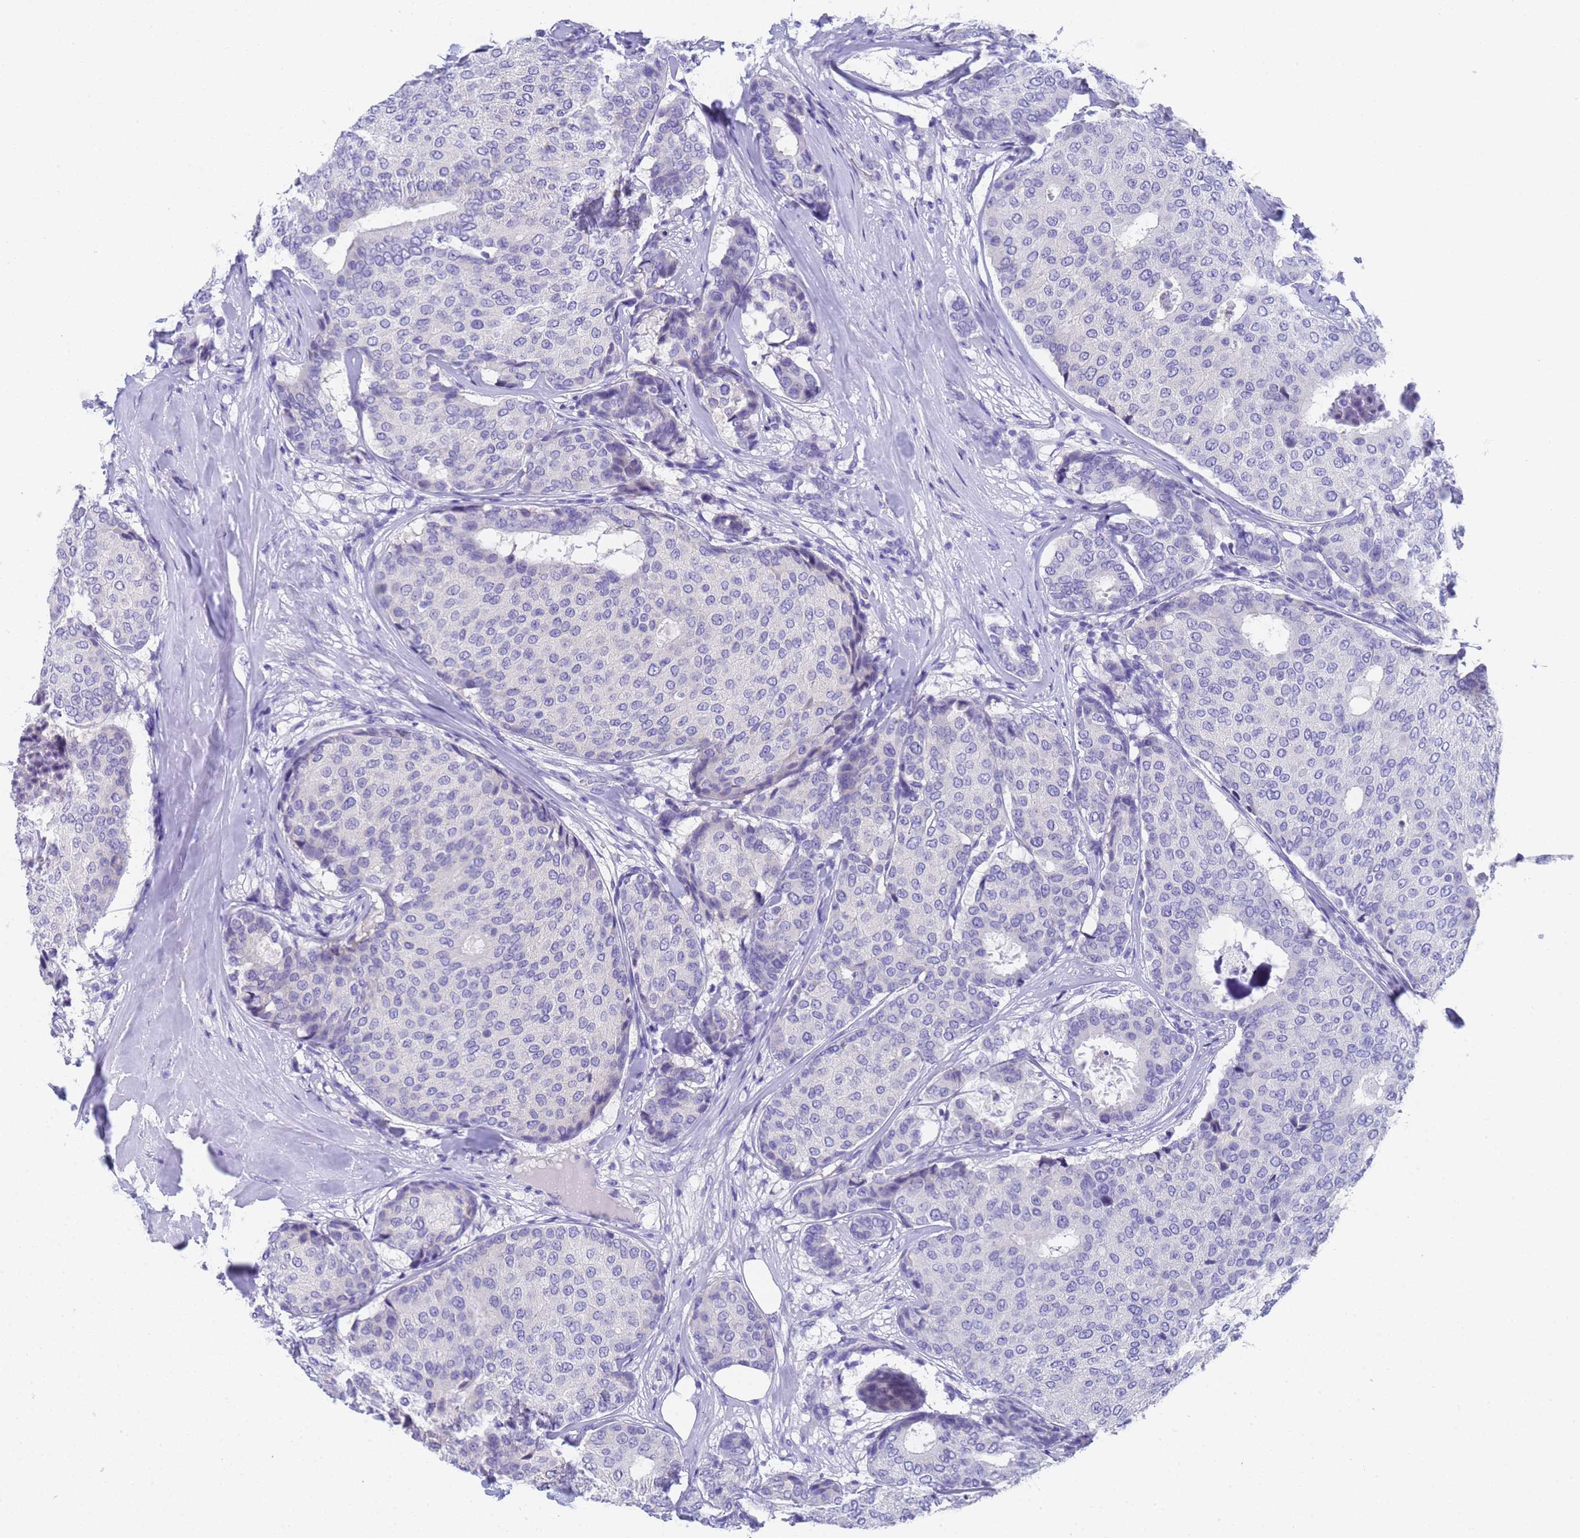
{"staining": {"intensity": "negative", "quantity": "none", "location": "none"}, "tissue": "breast cancer", "cell_type": "Tumor cells", "image_type": "cancer", "snomed": [{"axis": "morphology", "description": "Duct carcinoma"}, {"axis": "topography", "description": "Breast"}], "caption": "Immunohistochemistry photomicrograph of breast infiltrating ductal carcinoma stained for a protein (brown), which exhibits no staining in tumor cells. Nuclei are stained in blue.", "gene": "STATH", "patient": {"sex": "female", "age": 75}}